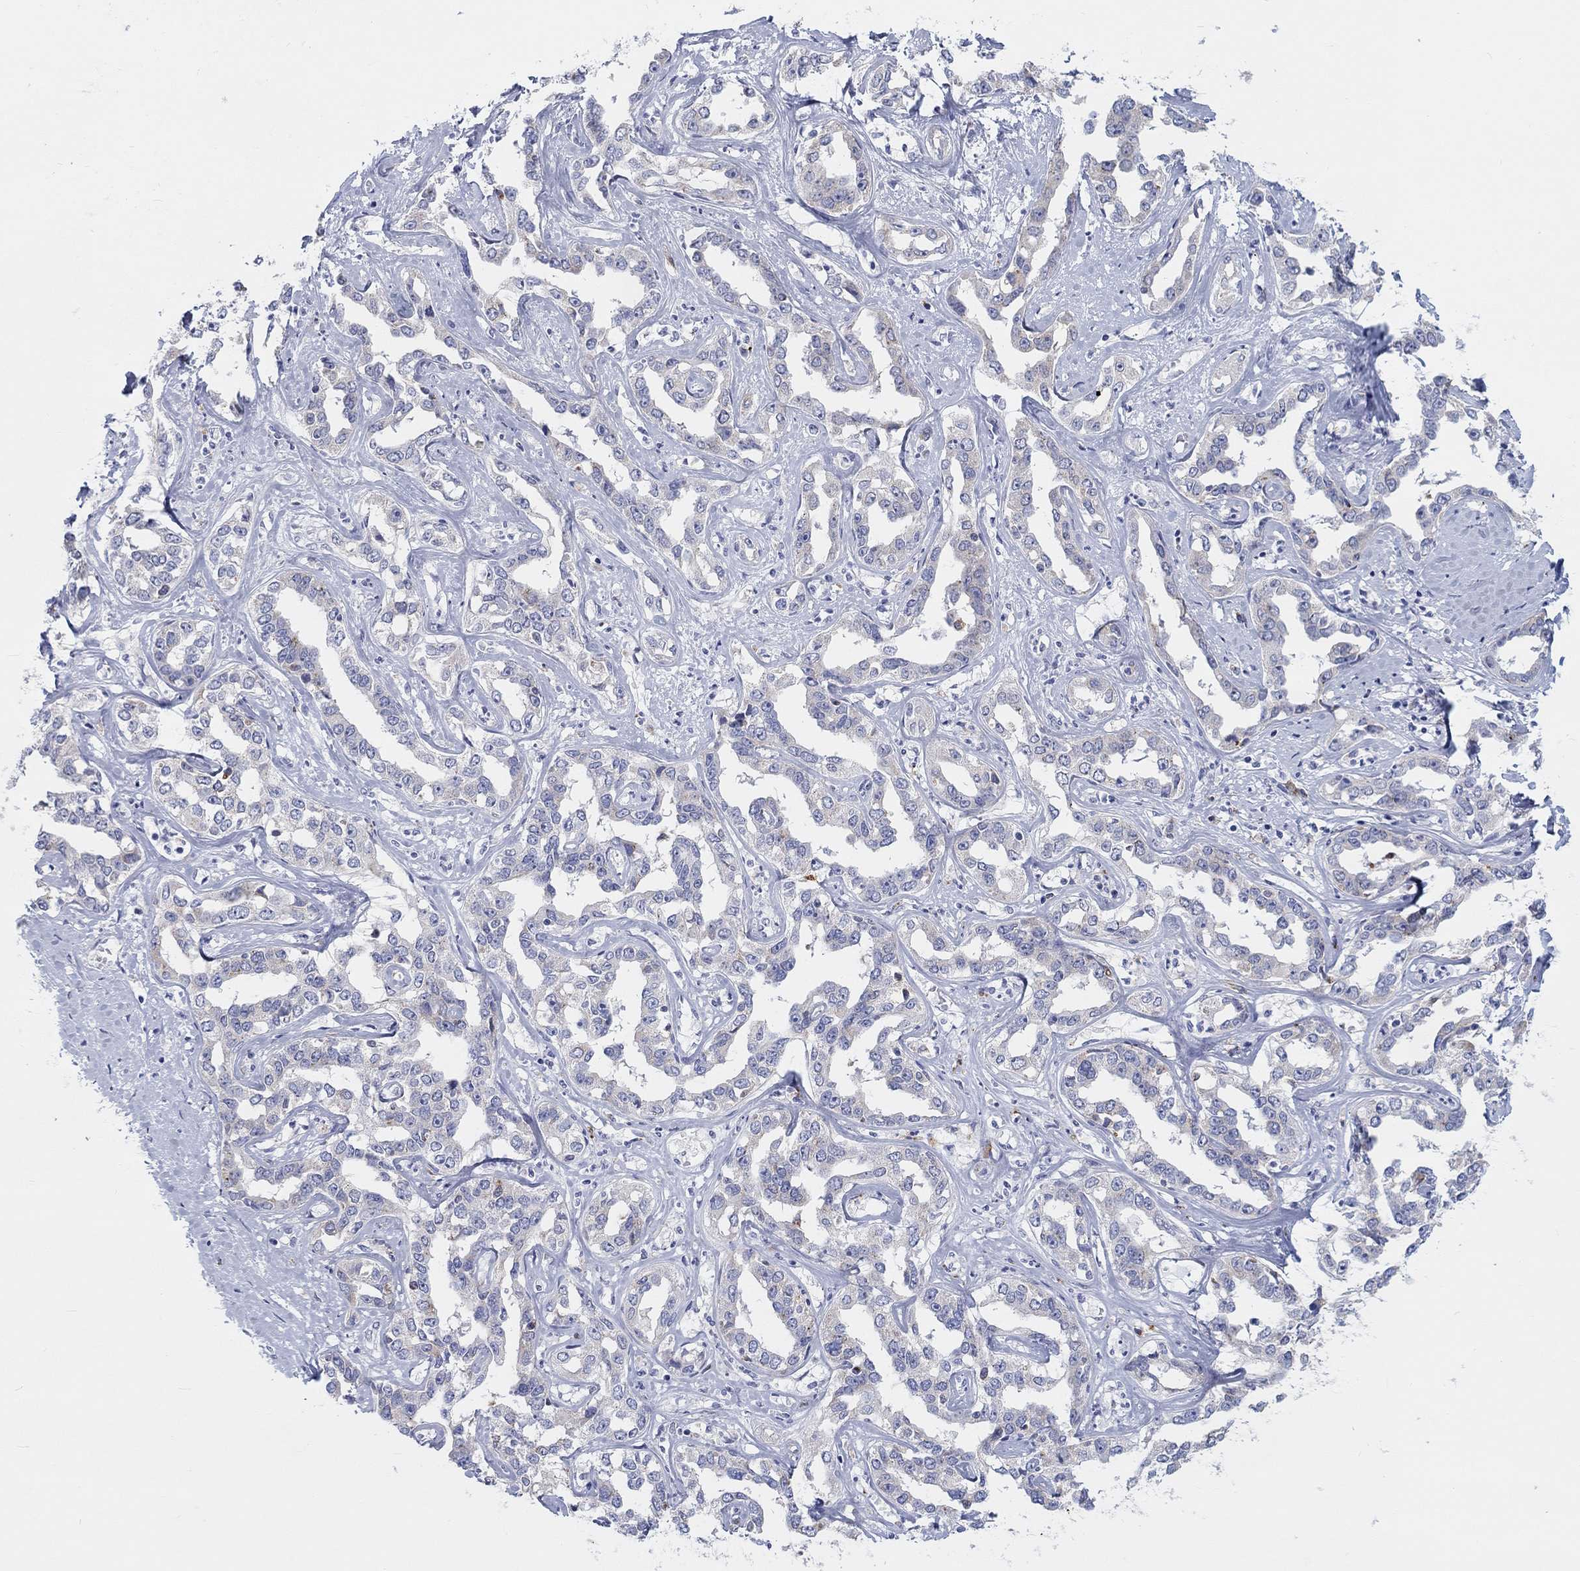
{"staining": {"intensity": "negative", "quantity": "none", "location": "none"}, "tissue": "liver cancer", "cell_type": "Tumor cells", "image_type": "cancer", "snomed": [{"axis": "morphology", "description": "Cholangiocarcinoma"}, {"axis": "topography", "description": "Liver"}], "caption": "Cholangiocarcinoma (liver) stained for a protein using IHC shows no staining tumor cells.", "gene": "BCO2", "patient": {"sex": "male", "age": 59}}